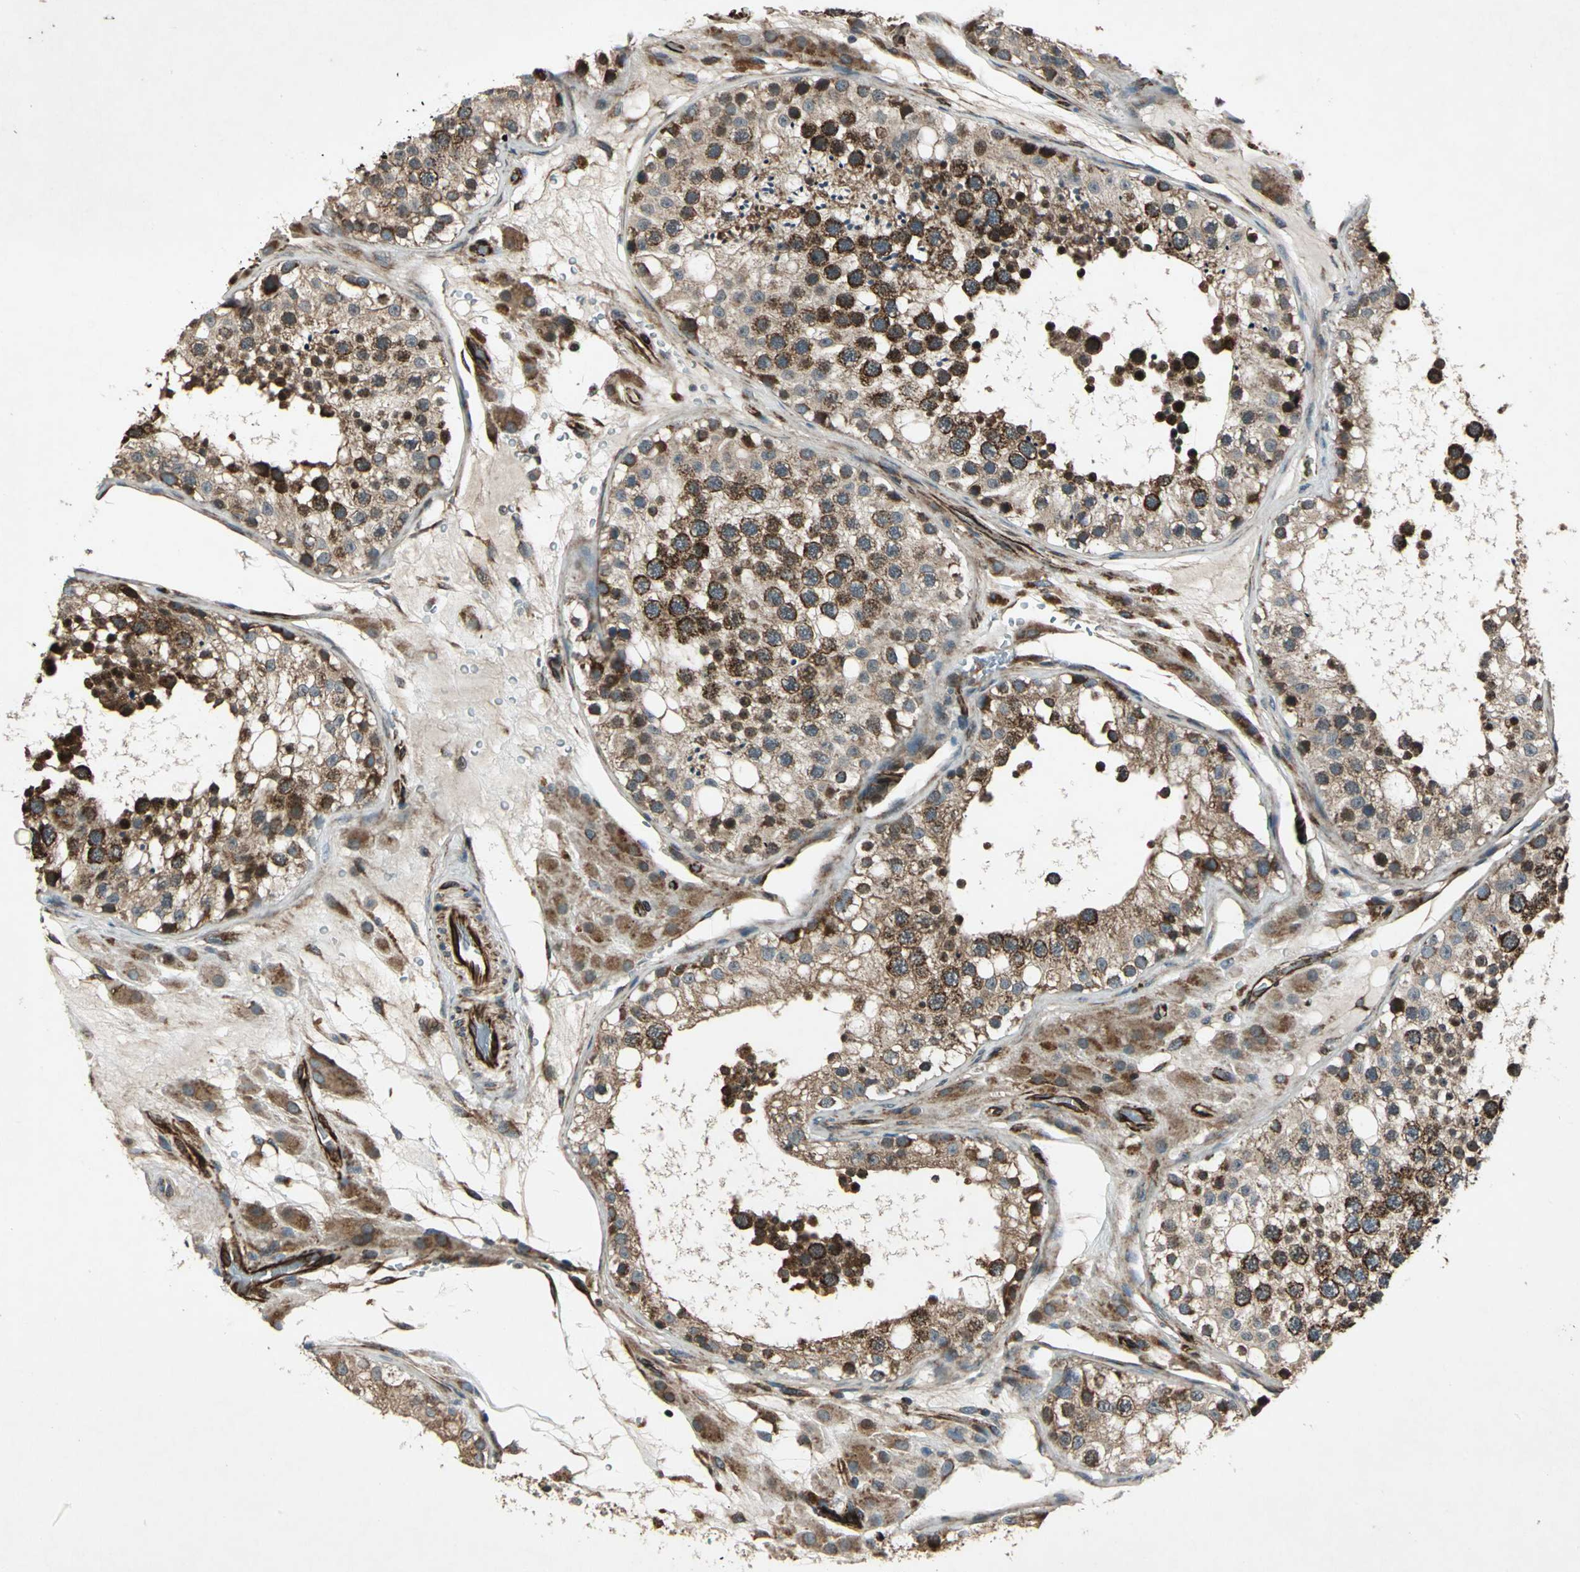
{"staining": {"intensity": "strong", "quantity": ">75%", "location": "cytoplasmic/membranous,nuclear"}, "tissue": "testis", "cell_type": "Cells in seminiferous ducts", "image_type": "normal", "snomed": [{"axis": "morphology", "description": "Normal tissue, NOS"}, {"axis": "topography", "description": "Testis"}], "caption": "A micrograph showing strong cytoplasmic/membranous,nuclear expression in about >75% of cells in seminiferous ducts in normal testis, as visualized by brown immunohistochemical staining.", "gene": "EXD2", "patient": {"sex": "male", "age": 26}}